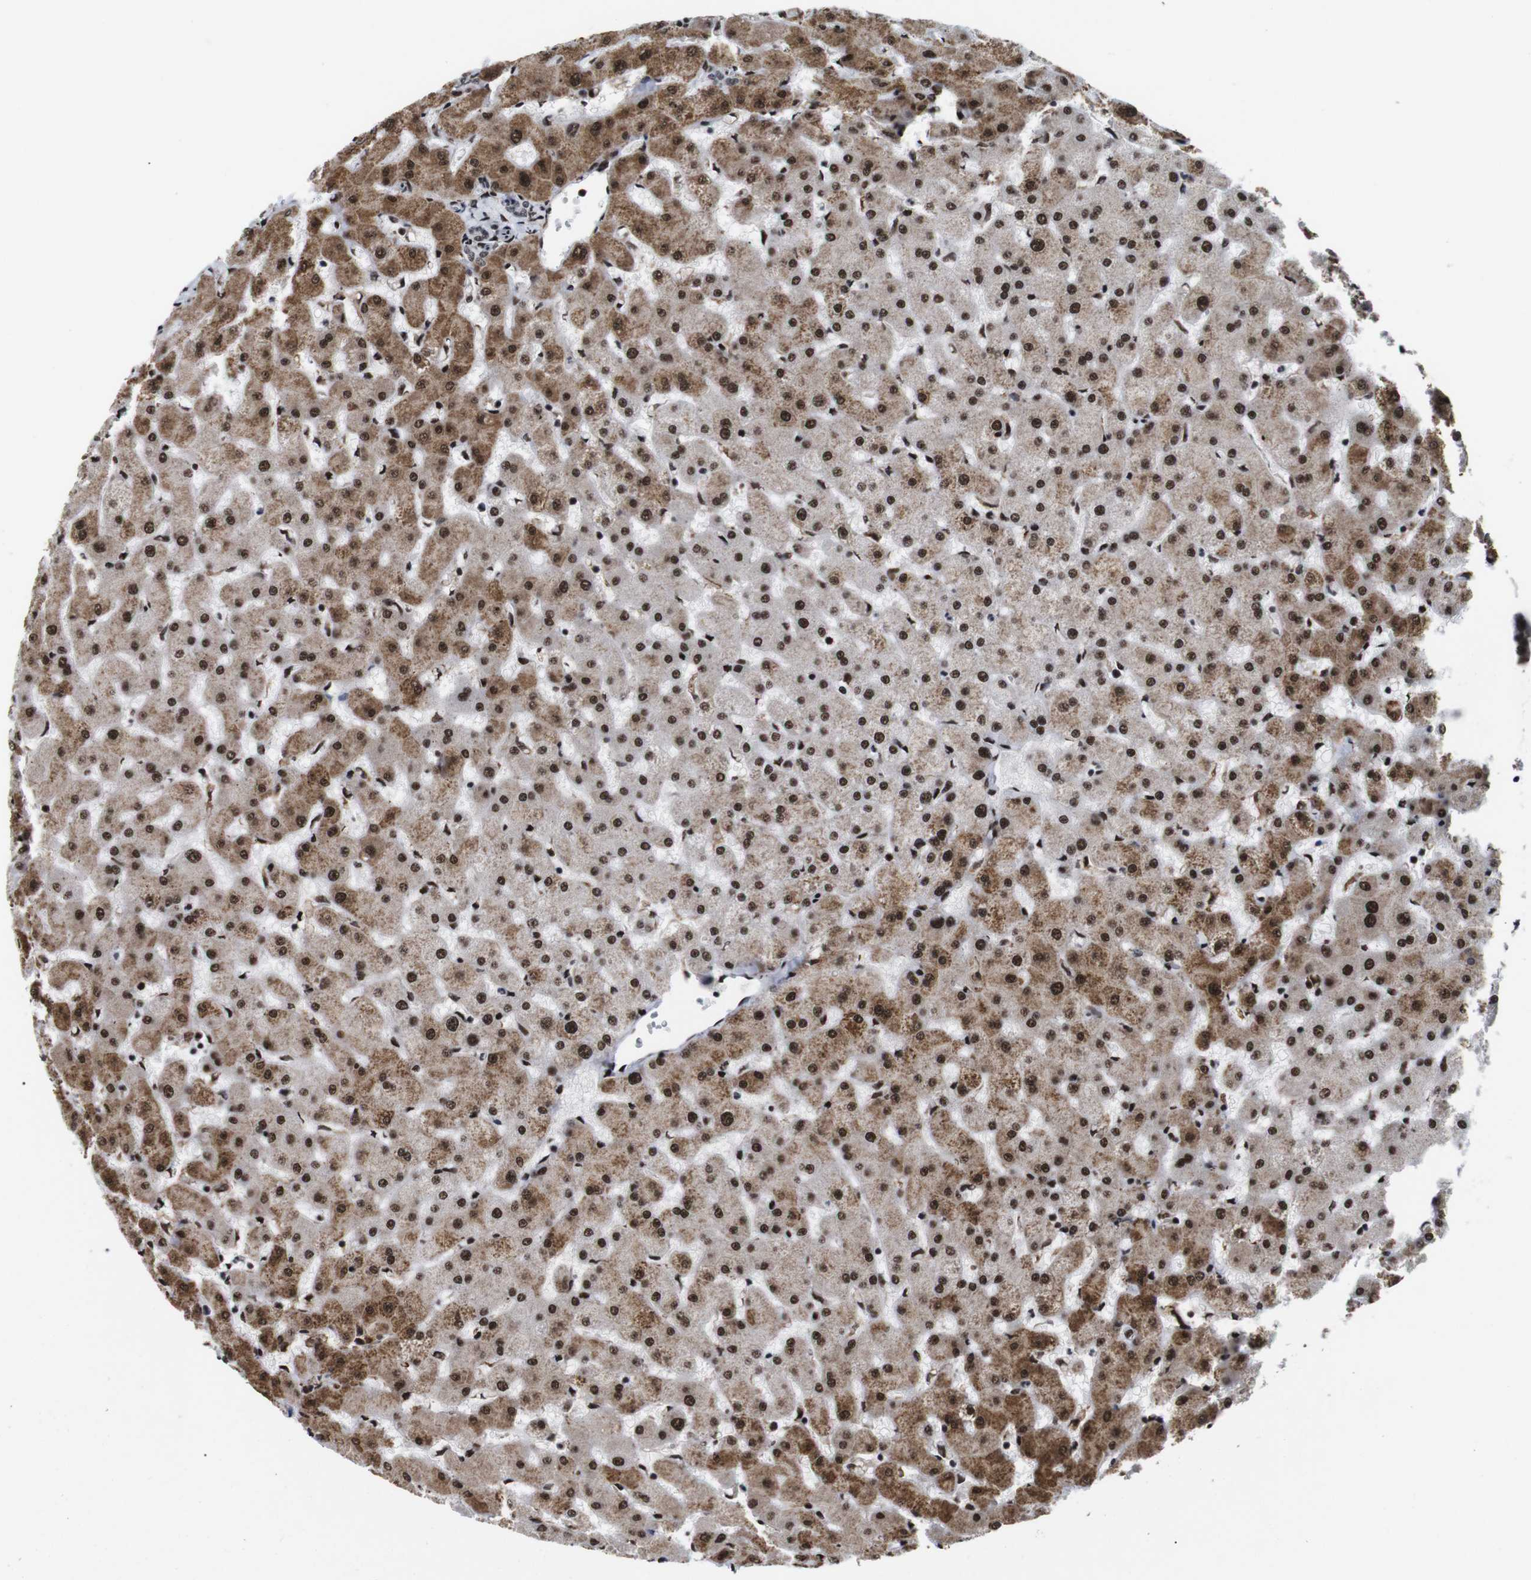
{"staining": {"intensity": "moderate", "quantity": "<25%", "location": "nuclear"}, "tissue": "liver", "cell_type": "Cholangiocytes", "image_type": "normal", "snomed": [{"axis": "morphology", "description": "Normal tissue, NOS"}, {"axis": "topography", "description": "Liver"}], "caption": "Immunohistochemistry micrograph of benign liver: liver stained using immunohistochemistry displays low levels of moderate protein expression localized specifically in the nuclear of cholangiocytes, appearing as a nuclear brown color.", "gene": "EIF4G1", "patient": {"sex": "female", "age": 63}}